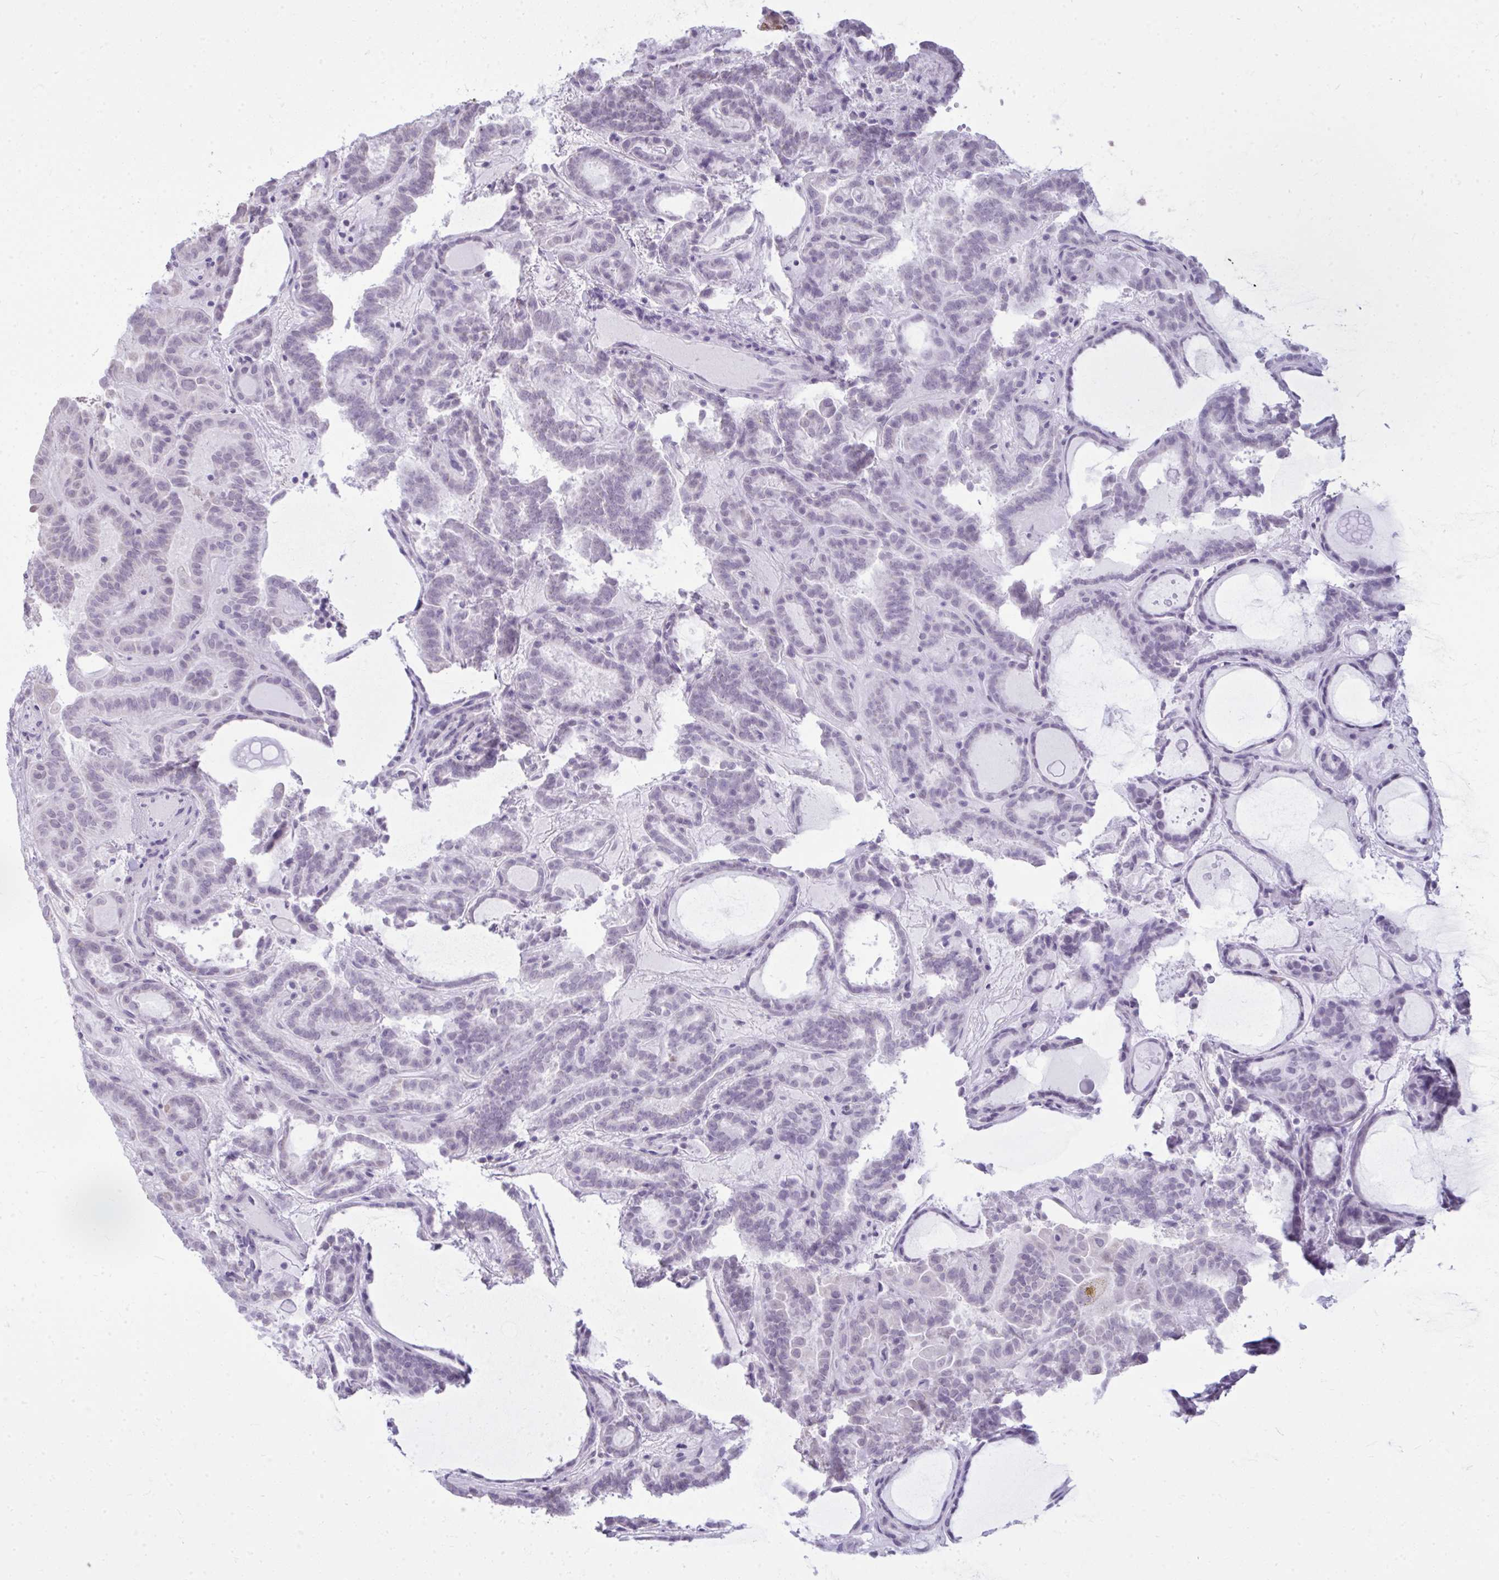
{"staining": {"intensity": "negative", "quantity": "none", "location": "none"}, "tissue": "thyroid cancer", "cell_type": "Tumor cells", "image_type": "cancer", "snomed": [{"axis": "morphology", "description": "Papillary adenocarcinoma, NOS"}, {"axis": "topography", "description": "Thyroid gland"}], "caption": "Tumor cells are negative for protein expression in human thyroid cancer. (Immunohistochemistry, brightfield microscopy, high magnification).", "gene": "NPPA", "patient": {"sex": "female", "age": 46}}